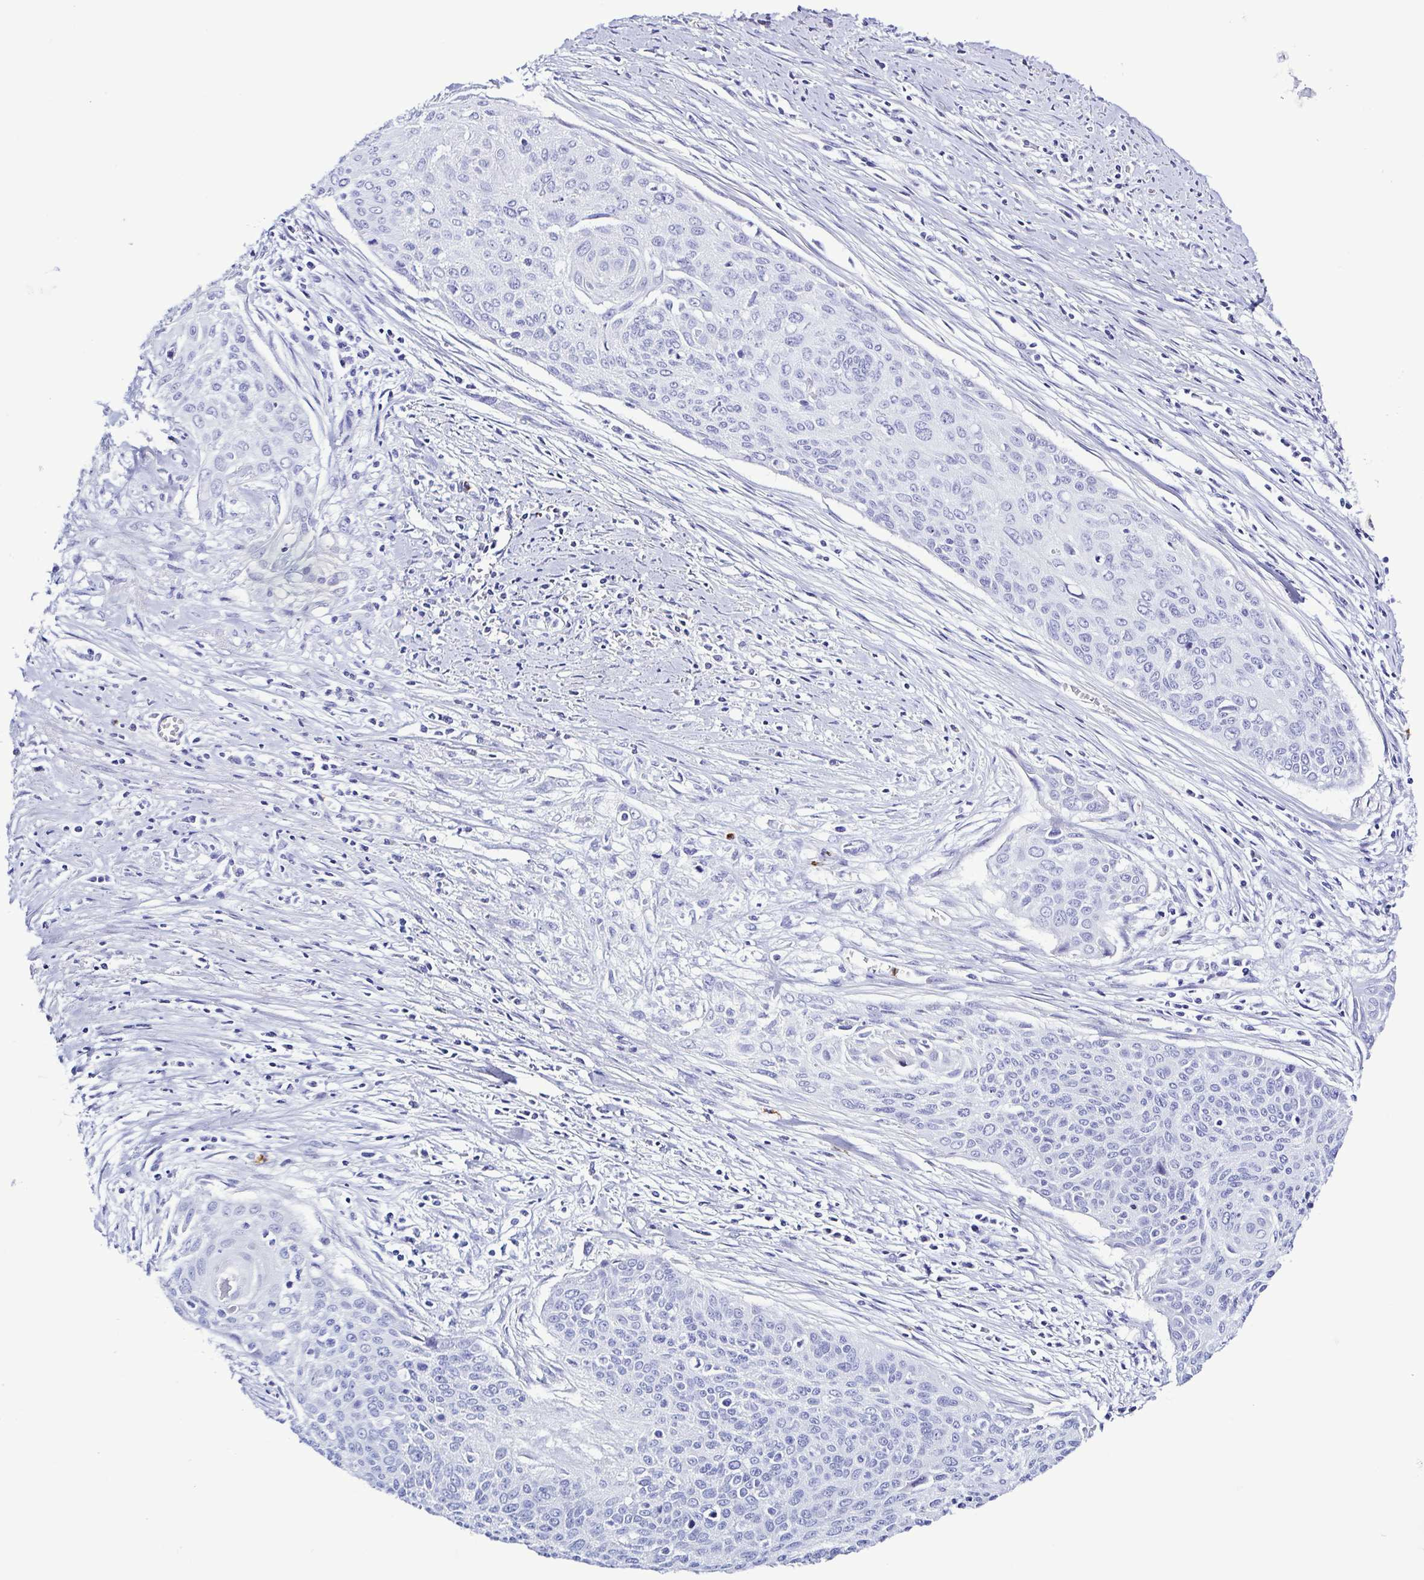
{"staining": {"intensity": "negative", "quantity": "none", "location": "none"}, "tissue": "cervical cancer", "cell_type": "Tumor cells", "image_type": "cancer", "snomed": [{"axis": "morphology", "description": "Squamous cell carcinoma, NOS"}, {"axis": "topography", "description": "Cervix"}], "caption": "DAB (3,3'-diaminobenzidine) immunohistochemical staining of human cervical cancer (squamous cell carcinoma) displays no significant positivity in tumor cells.", "gene": "LTF", "patient": {"sex": "female", "age": 55}}